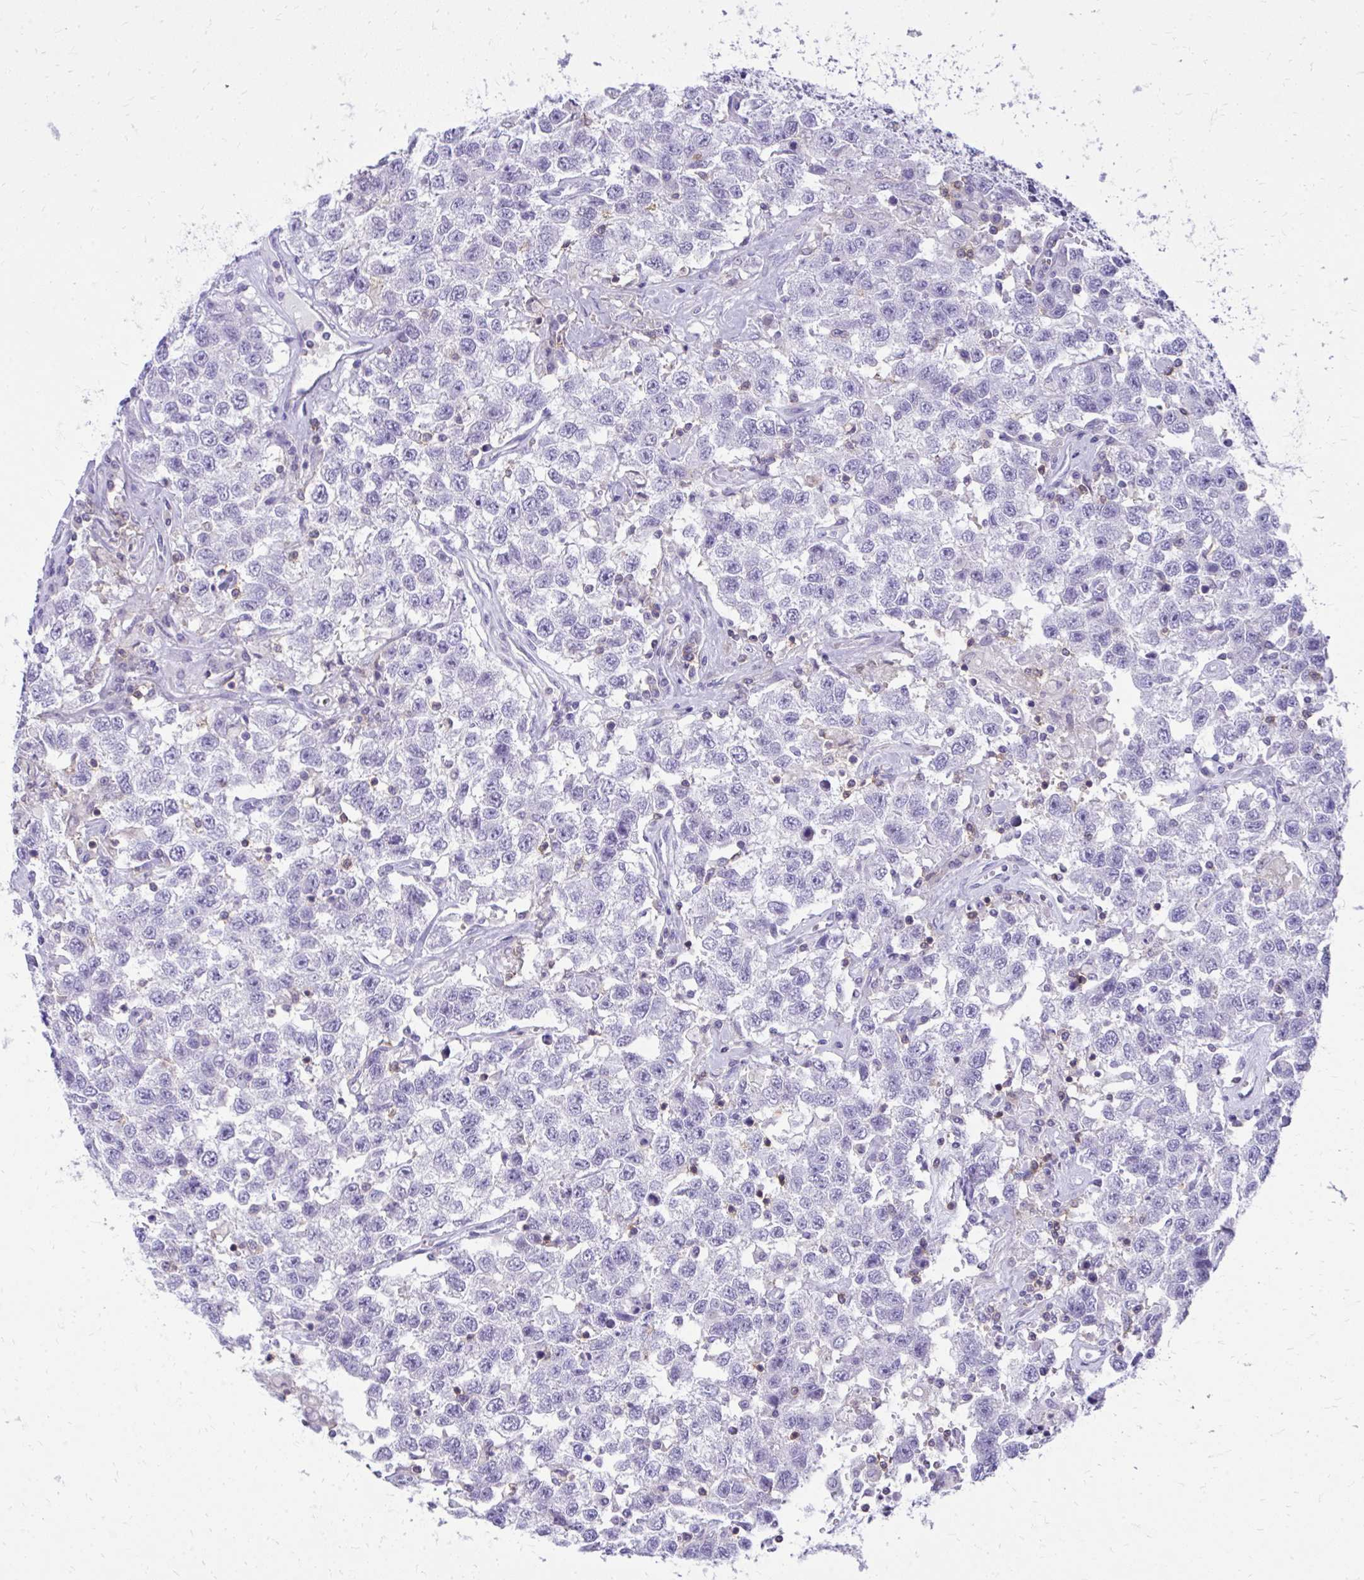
{"staining": {"intensity": "negative", "quantity": "none", "location": "none"}, "tissue": "testis cancer", "cell_type": "Tumor cells", "image_type": "cancer", "snomed": [{"axis": "morphology", "description": "Seminoma, NOS"}, {"axis": "topography", "description": "Testis"}], "caption": "Immunohistochemical staining of human seminoma (testis) displays no significant expression in tumor cells.", "gene": "GPRIN3", "patient": {"sex": "male", "age": 41}}